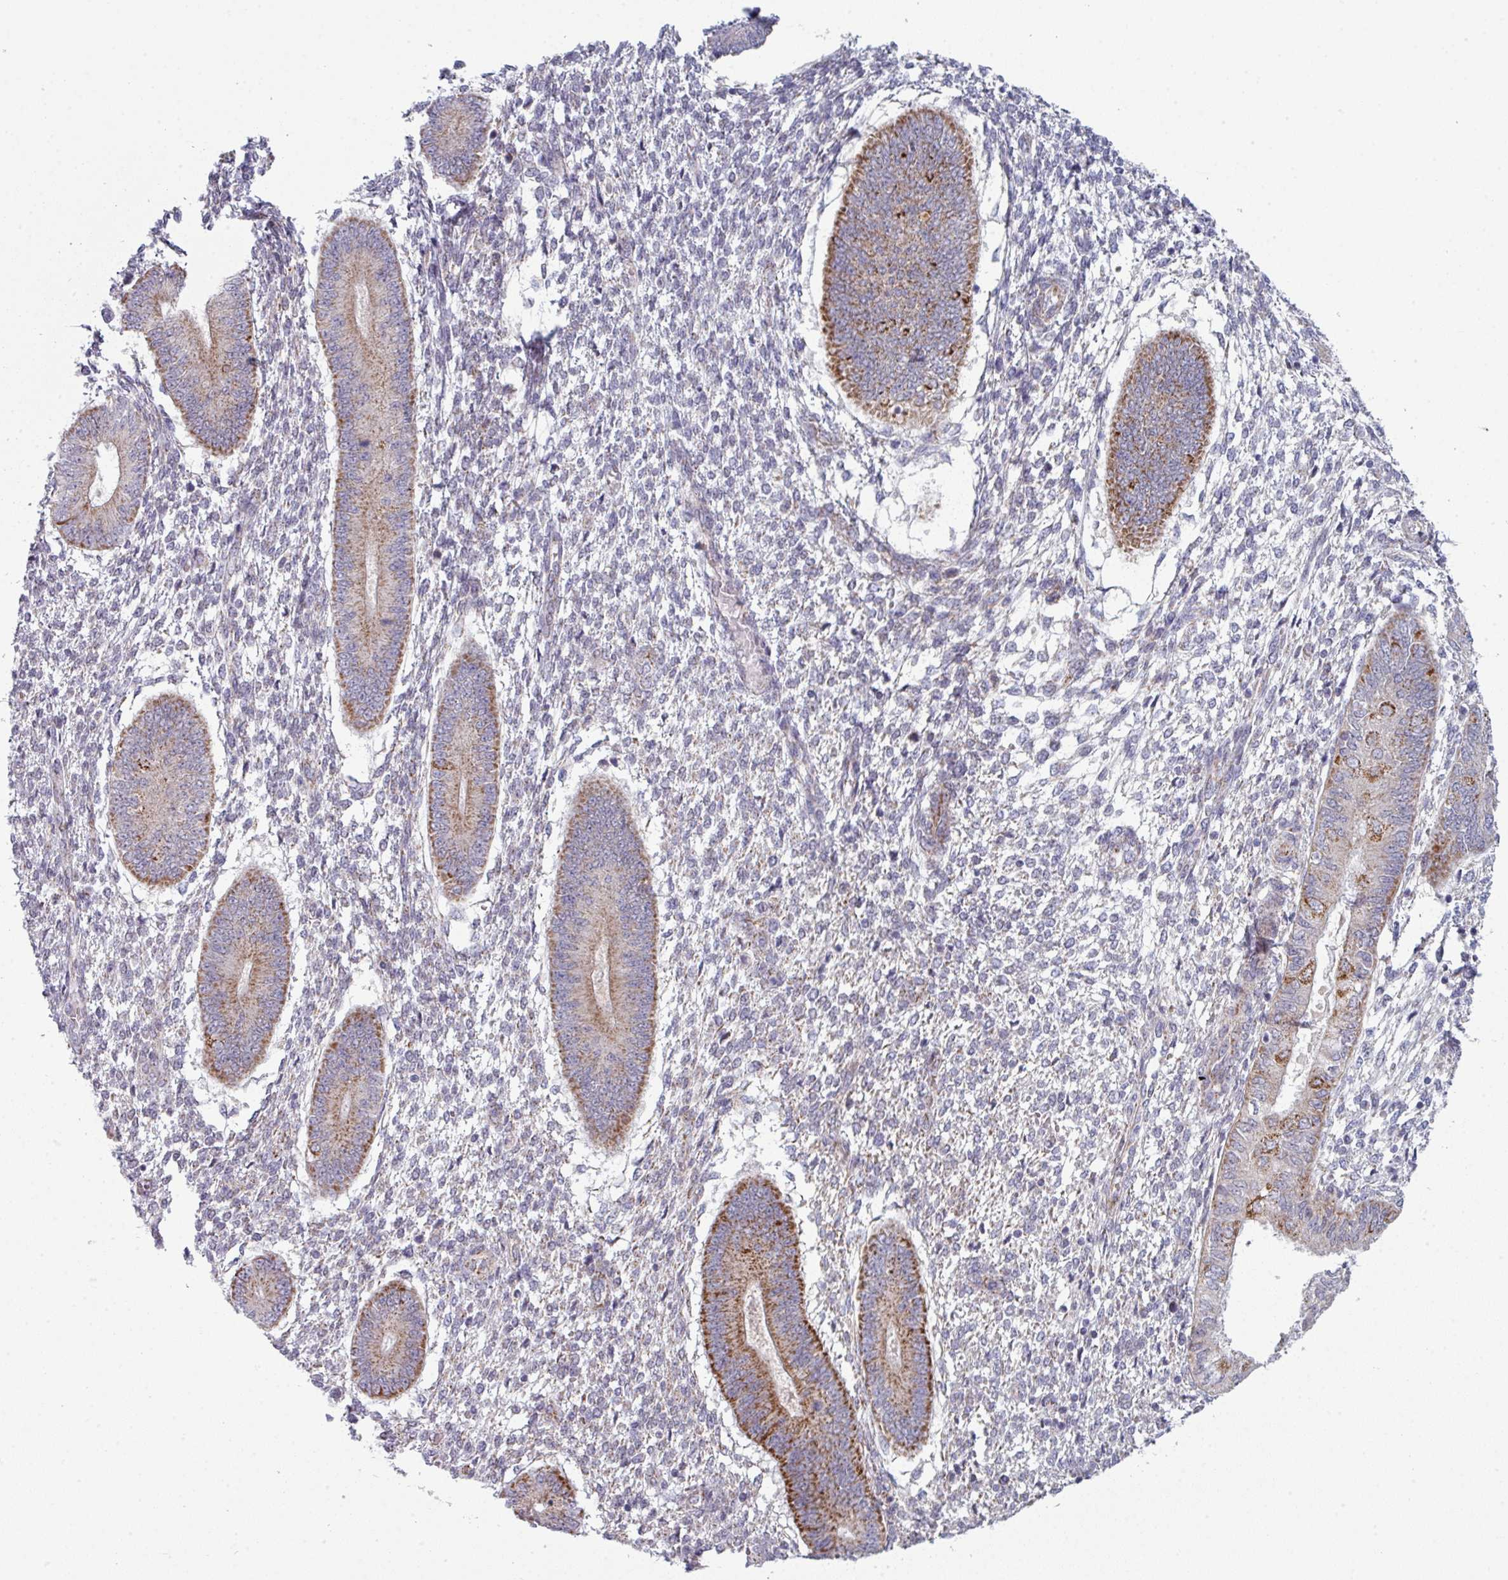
{"staining": {"intensity": "moderate", "quantity": "25%-75%", "location": "cytoplasmic/membranous"}, "tissue": "endometrium", "cell_type": "Cells in endometrial stroma", "image_type": "normal", "snomed": [{"axis": "morphology", "description": "Normal tissue, NOS"}, {"axis": "topography", "description": "Endometrium"}], "caption": "Immunohistochemistry image of benign endometrium: endometrium stained using immunohistochemistry (IHC) shows medium levels of moderate protein expression localized specifically in the cytoplasmic/membranous of cells in endometrial stroma, appearing as a cytoplasmic/membranous brown color.", "gene": "ZNF615", "patient": {"sex": "female", "age": 49}}